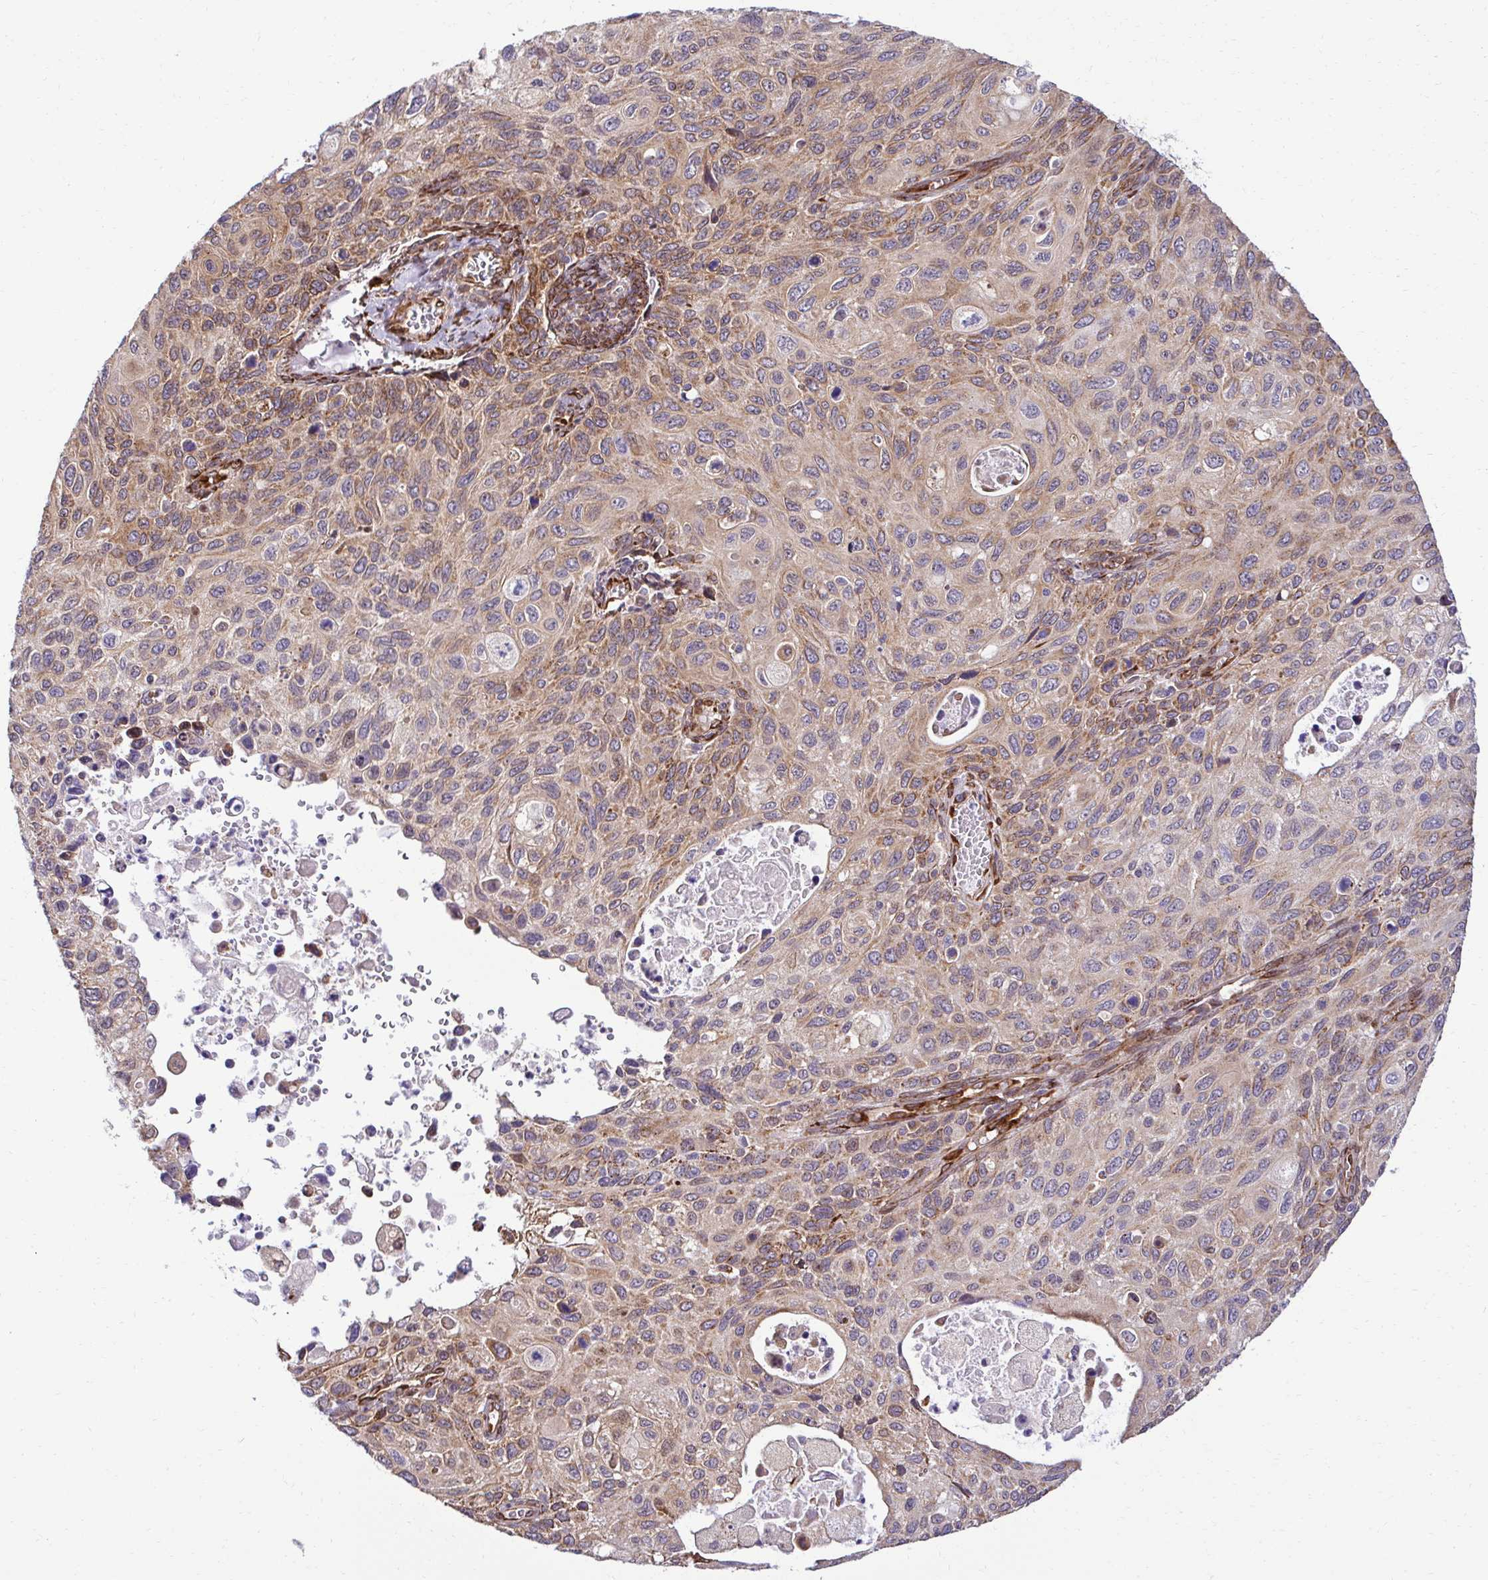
{"staining": {"intensity": "weak", "quantity": "25%-75%", "location": "cytoplasmic/membranous"}, "tissue": "cervical cancer", "cell_type": "Tumor cells", "image_type": "cancer", "snomed": [{"axis": "morphology", "description": "Squamous cell carcinoma, NOS"}, {"axis": "topography", "description": "Cervix"}], "caption": "Protein staining of cervical squamous cell carcinoma tissue displays weak cytoplasmic/membranous staining in approximately 25%-75% of tumor cells.", "gene": "HPS1", "patient": {"sex": "female", "age": 70}}